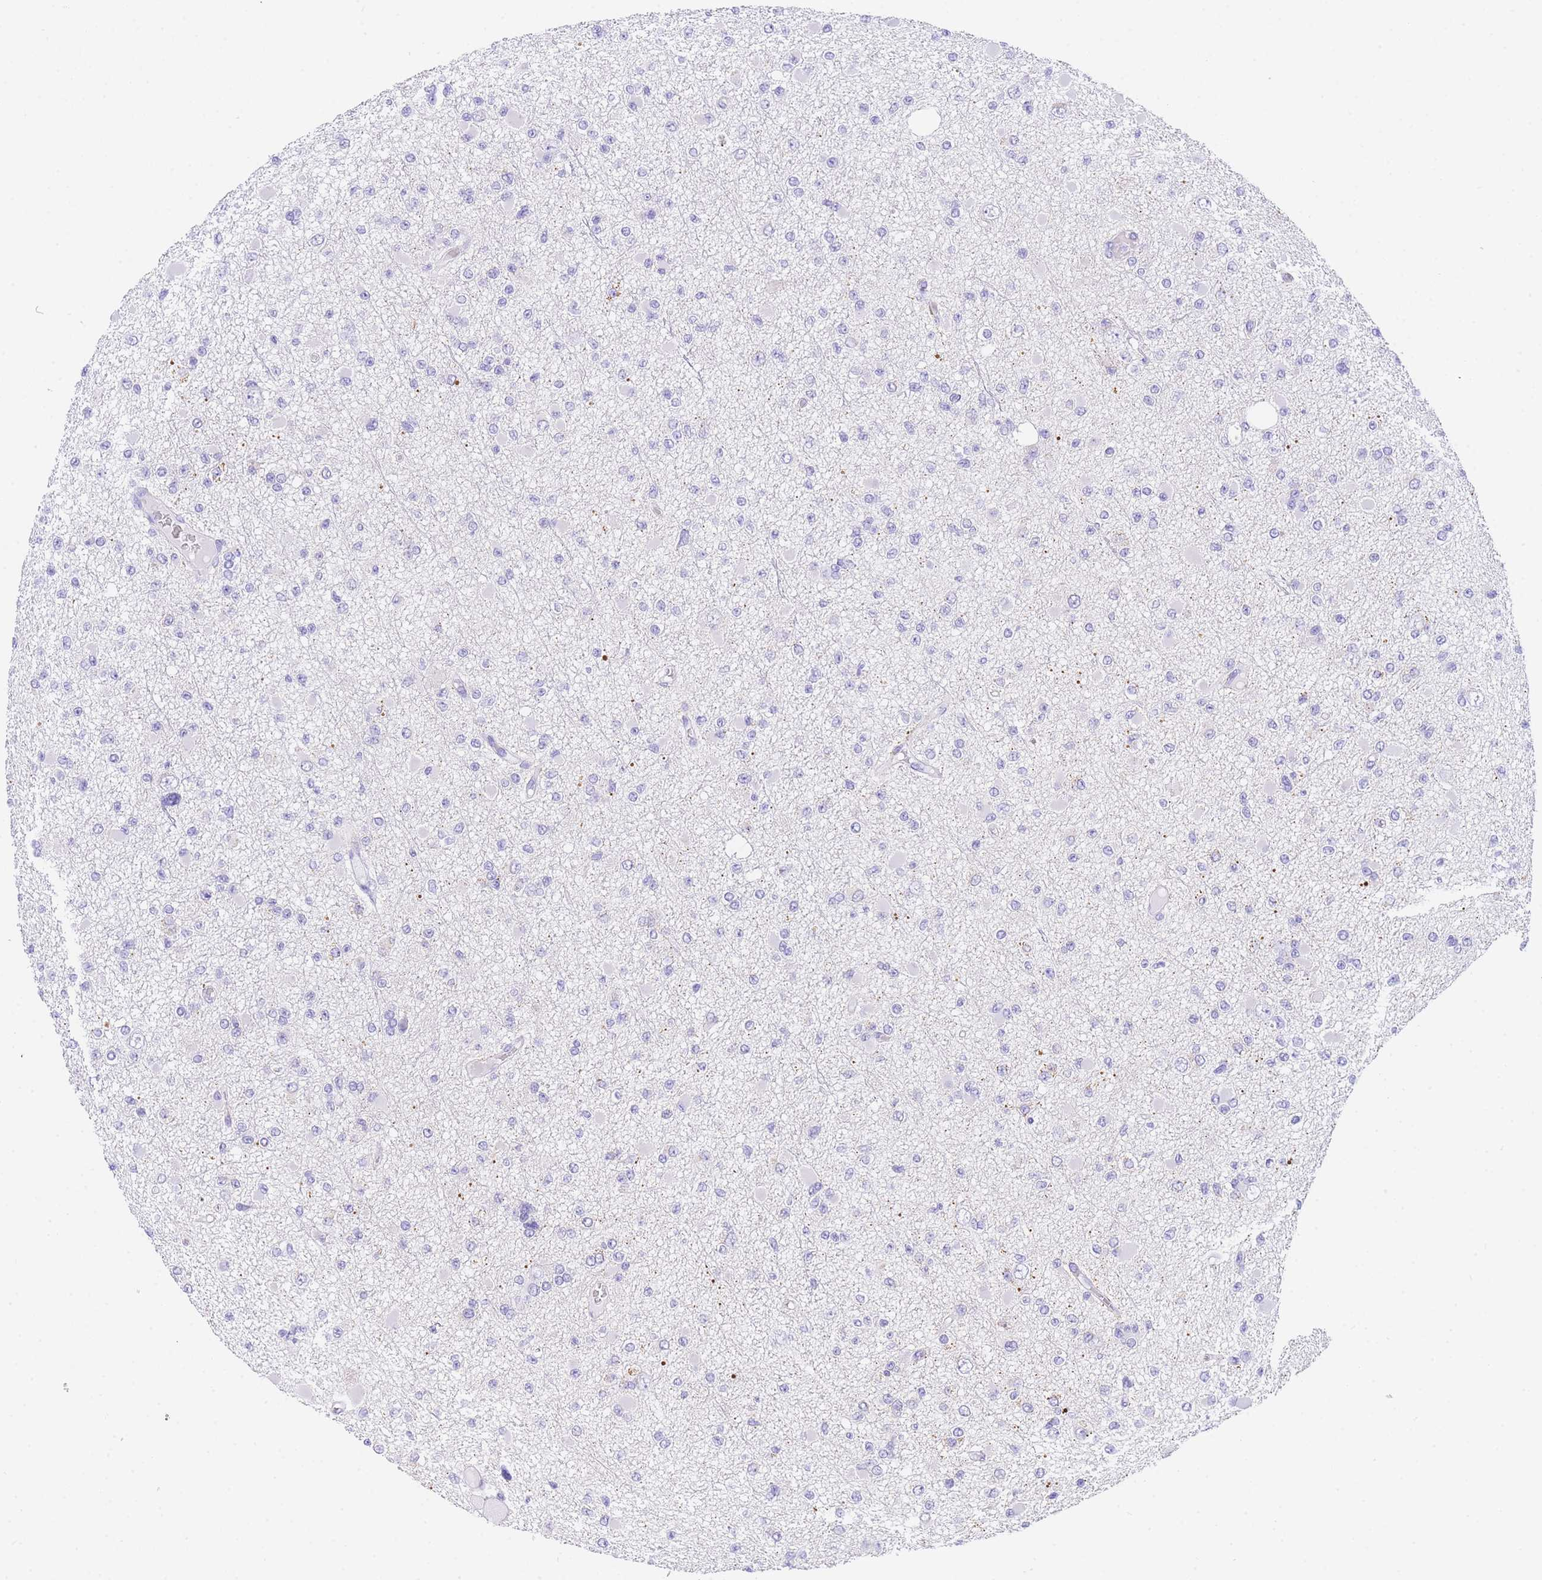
{"staining": {"intensity": "negative", "quantity": "none", "location": "none"}, "tissue": "glioma", "cell_type": "Tumor cells", "image_type": "cancer", "snomed": [{"axis": "morphology", "description": "Glioma, malignant, Low grade"}, {"axis": "topography", "description": "Brain"}], "caption": "The photomicrograph exhibits no staining of tumor cells in malignant glioma (low-grade).", "gene": "NKD2", "patient": {"sex": "female", "age": 22}}